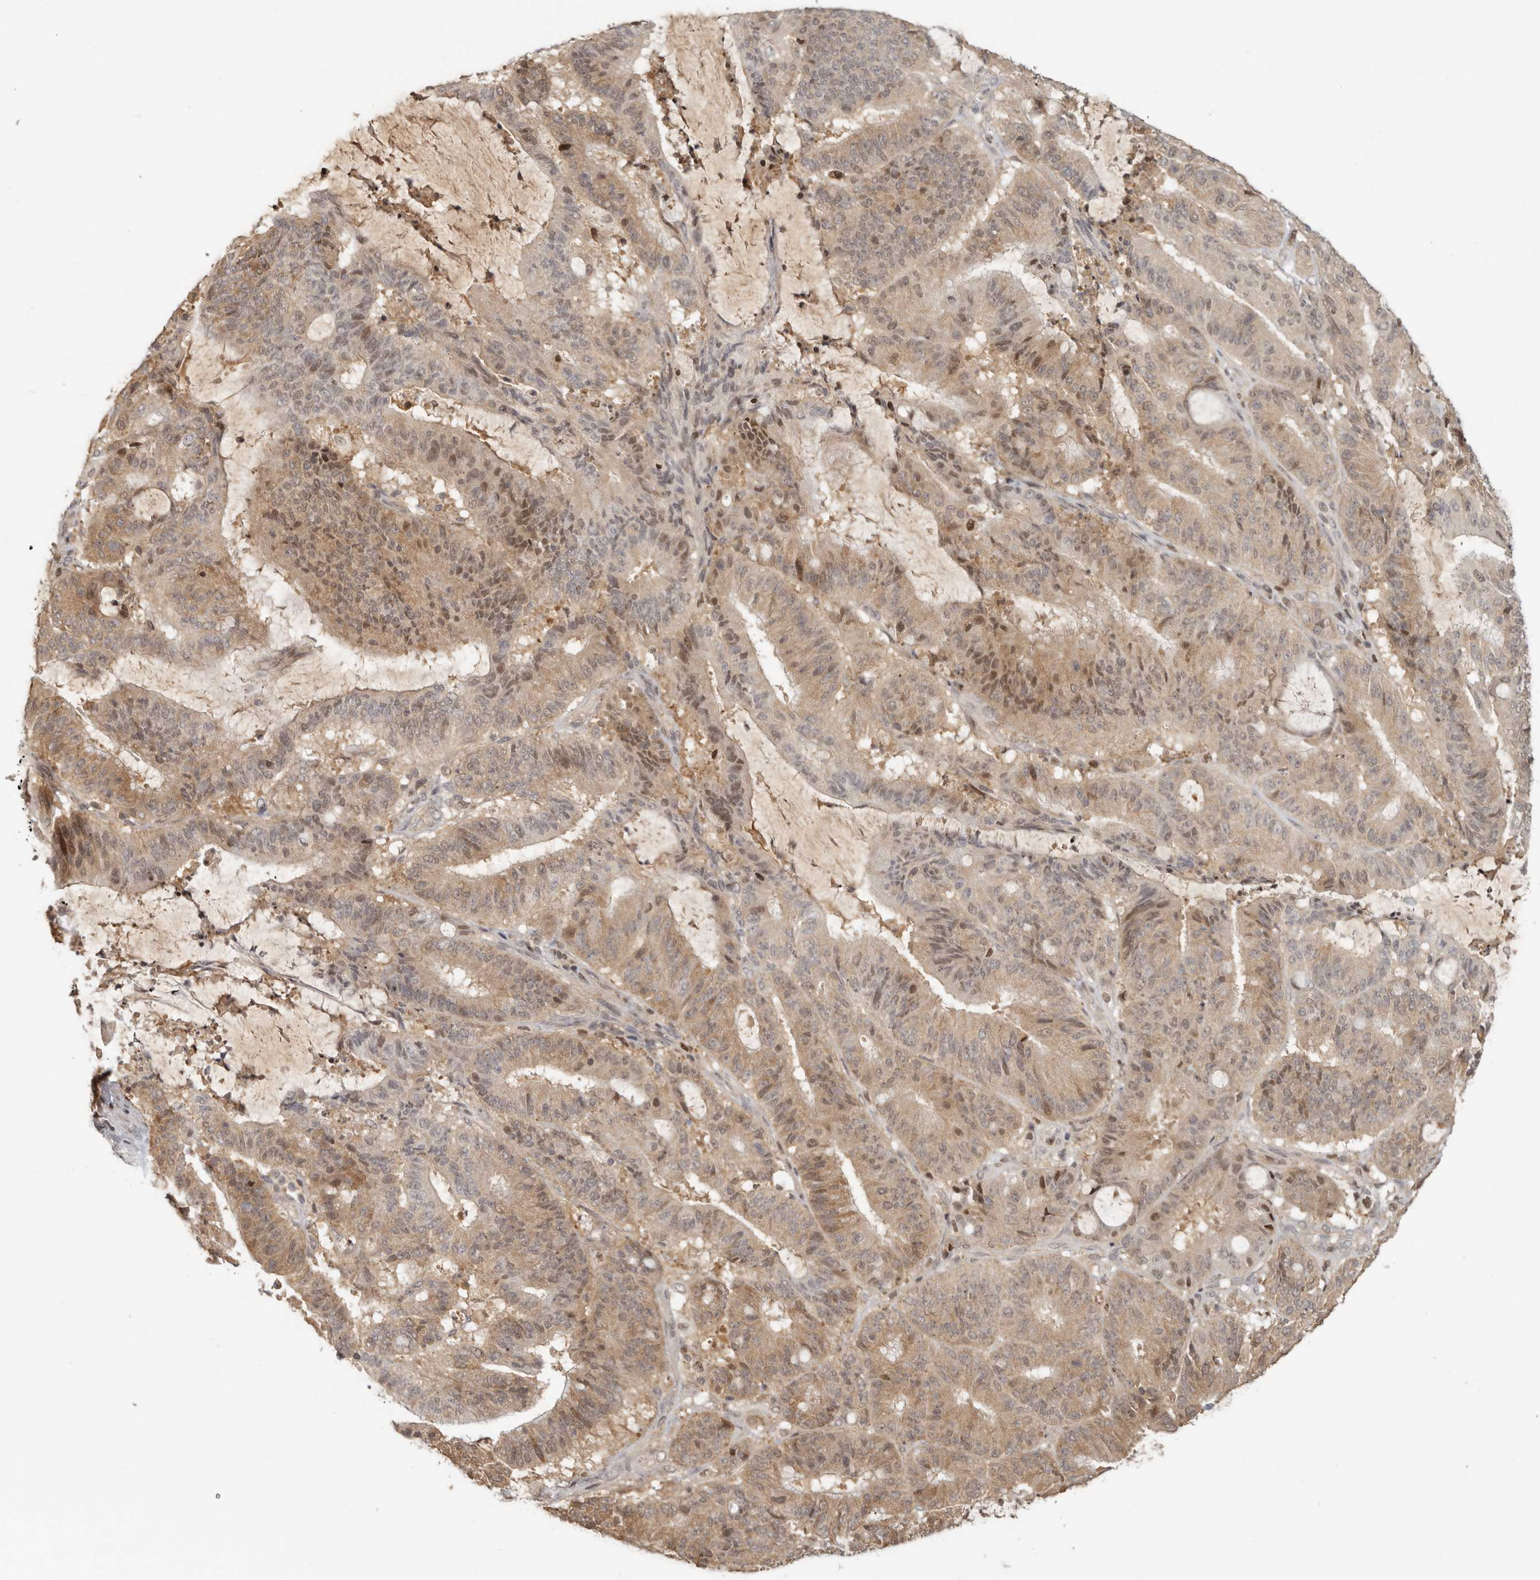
{"staining": {"intensity": "moderate", "quantity": ">75%", "location": "cytoplasmic/membranous,nuclear"}, "tissue": "liver cancer", "cell_type": "Tumor cells", "image_type": "cancer", "snomed": [{"axis": "morphology", "description": "Normal tissue, NOS"}, {"axis": "morphology", "description": "Cholangiocarcinoma"}, {"axis": "topography", "description": "Liver"}, {"axis": "topography", "description": "Peripheral nerve tissue"}], "caption": "IHC of human liver cholangiocarcinoma reveals medium levels of moderate cytoplasmic/membranous and nuclear expression in approximately >75% of tumor cells.", "gene": "PSMA5", "patient": {"sex": "female", "age": 73}}